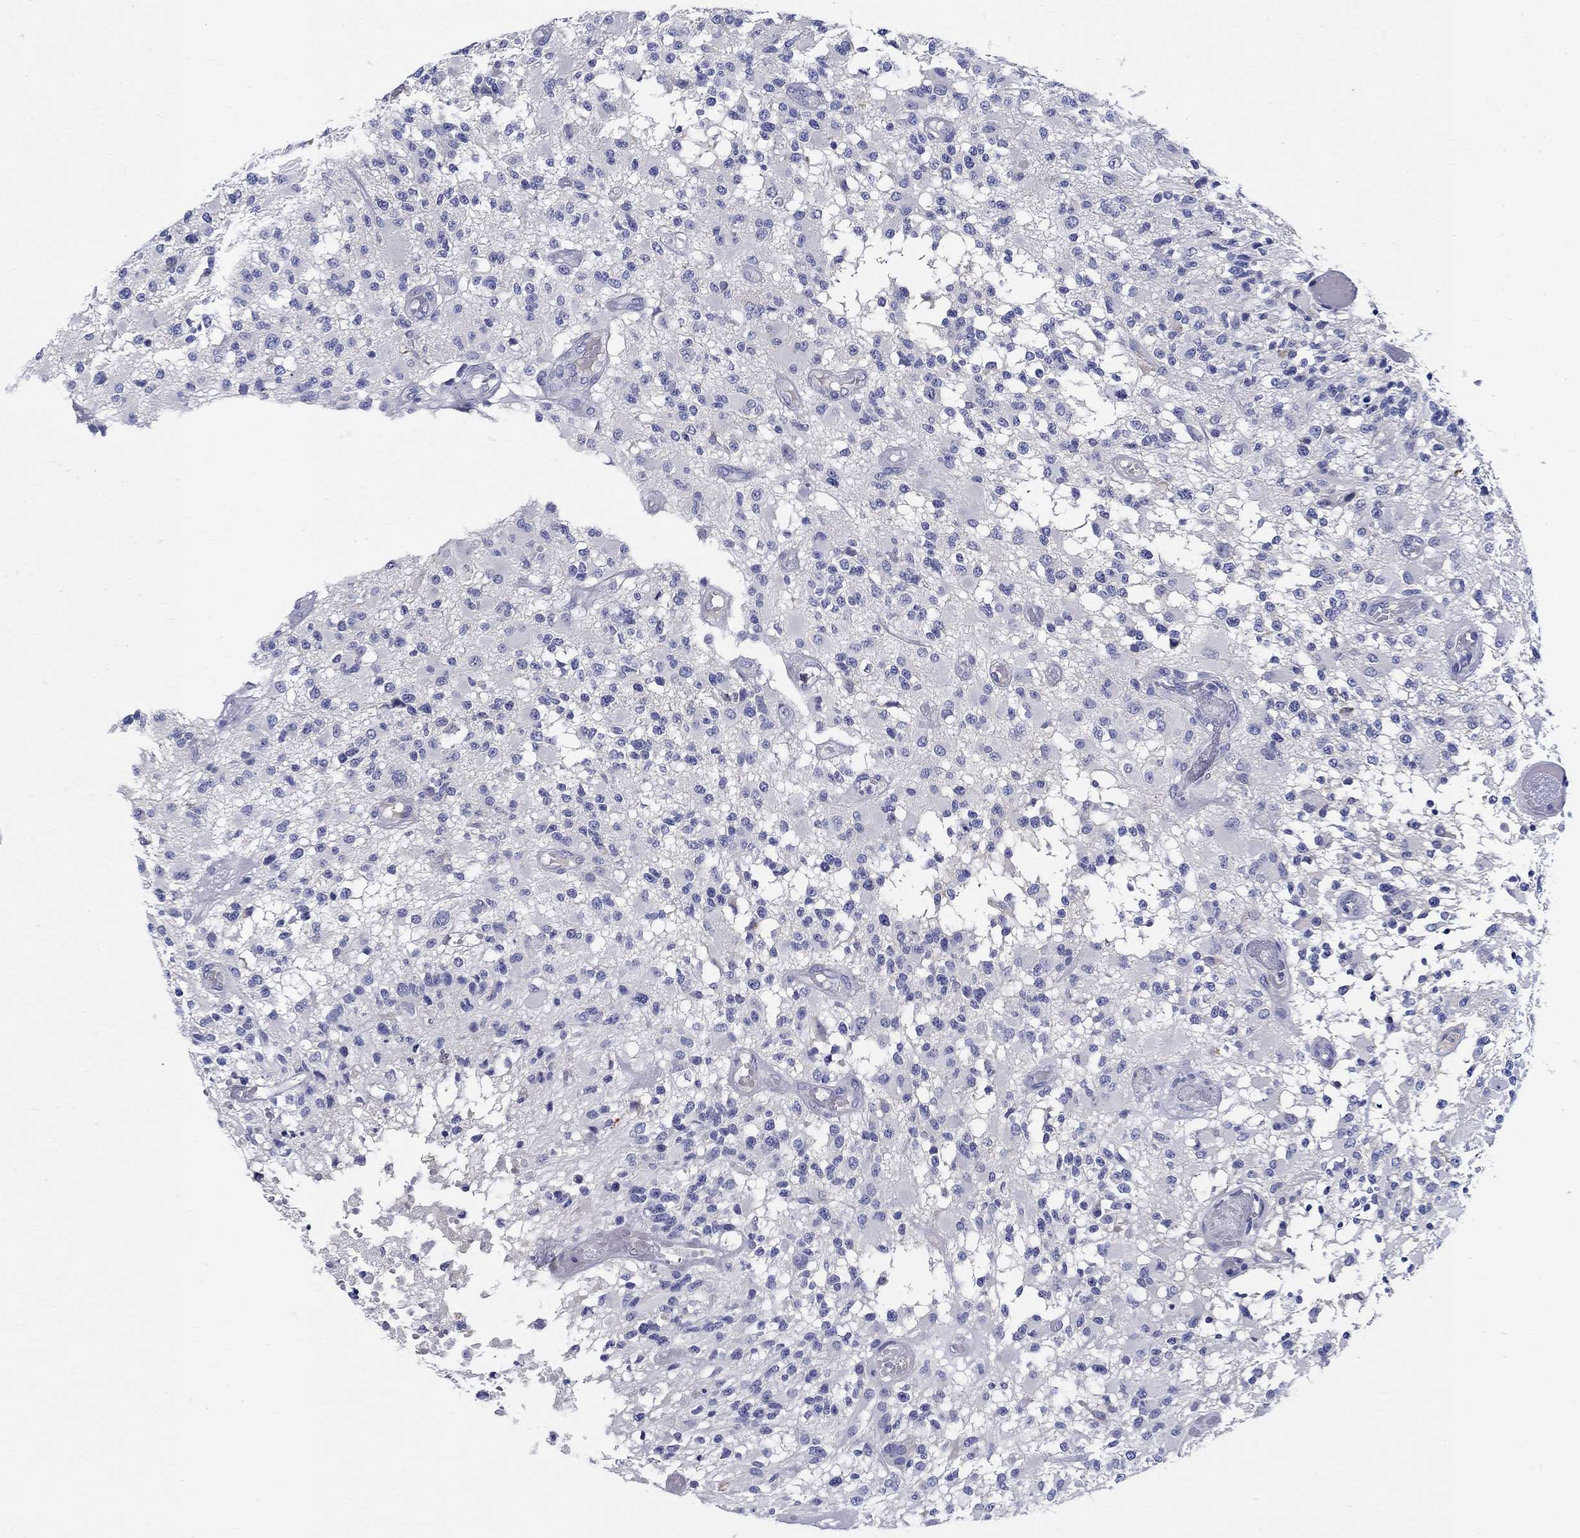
{"staining": {"intensity": "negative", "quantity": "none", "location": "none"}, "tissue": "glioma", "cell_type": "Tumor cells", "image_type": "cancer", "snomed": [{"axis": "morphology", "description": "Glioma, malignant, High grade"}, {"axis": "topography", "description": "Brain"}], "caption": "The immunohistochemistry histopathology image has no significant staining in tumor cells of glioma tissue. (Immunohistochemistry, brightfield microscopy, high magnification).", "gene": "CRYGD", "patient": {"sex": "female", "age": 63}}